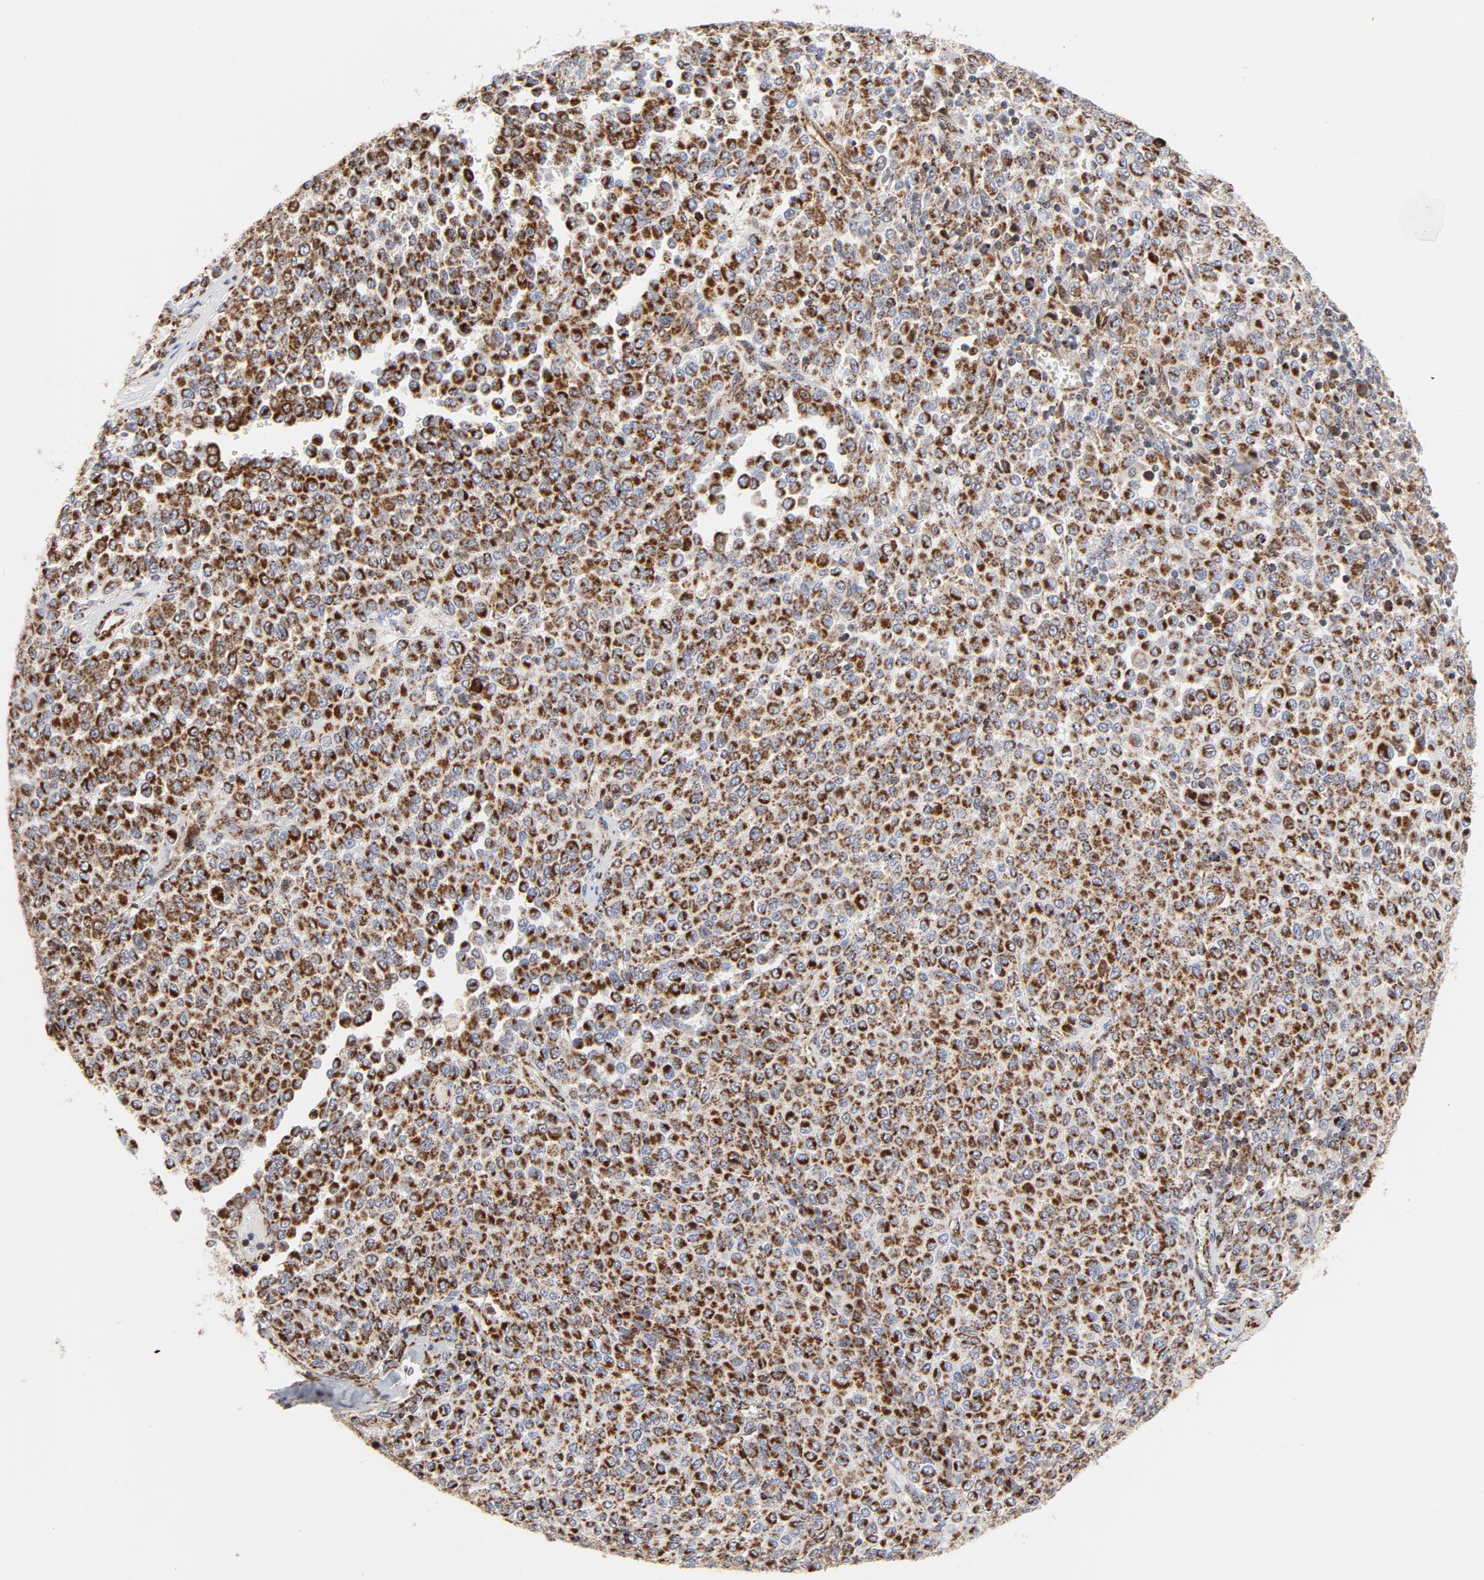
{"staining": {"intensity": "strong", "quantity": ">75%", "location": "cytoplasmic/membranous"}, "tissue": "melanoma", "cell_type": "Tumor cells", "image_type": "cancer", "snomed": [{"axis": "morphology", "description": "Malignant melanoma, Metastatic site"}, {"axis": "topography", "description": "Pancreas"}], "caption": "This micrograph exhibits immunohistochemistry (IHC) staining of malignant melanoma (metastatic site), with high strong cytoplasmic/membranous positivity in approximately >75% of tumor cells.", "gene": "CYCS", "patient": {"sex": "female", "age": 30}}